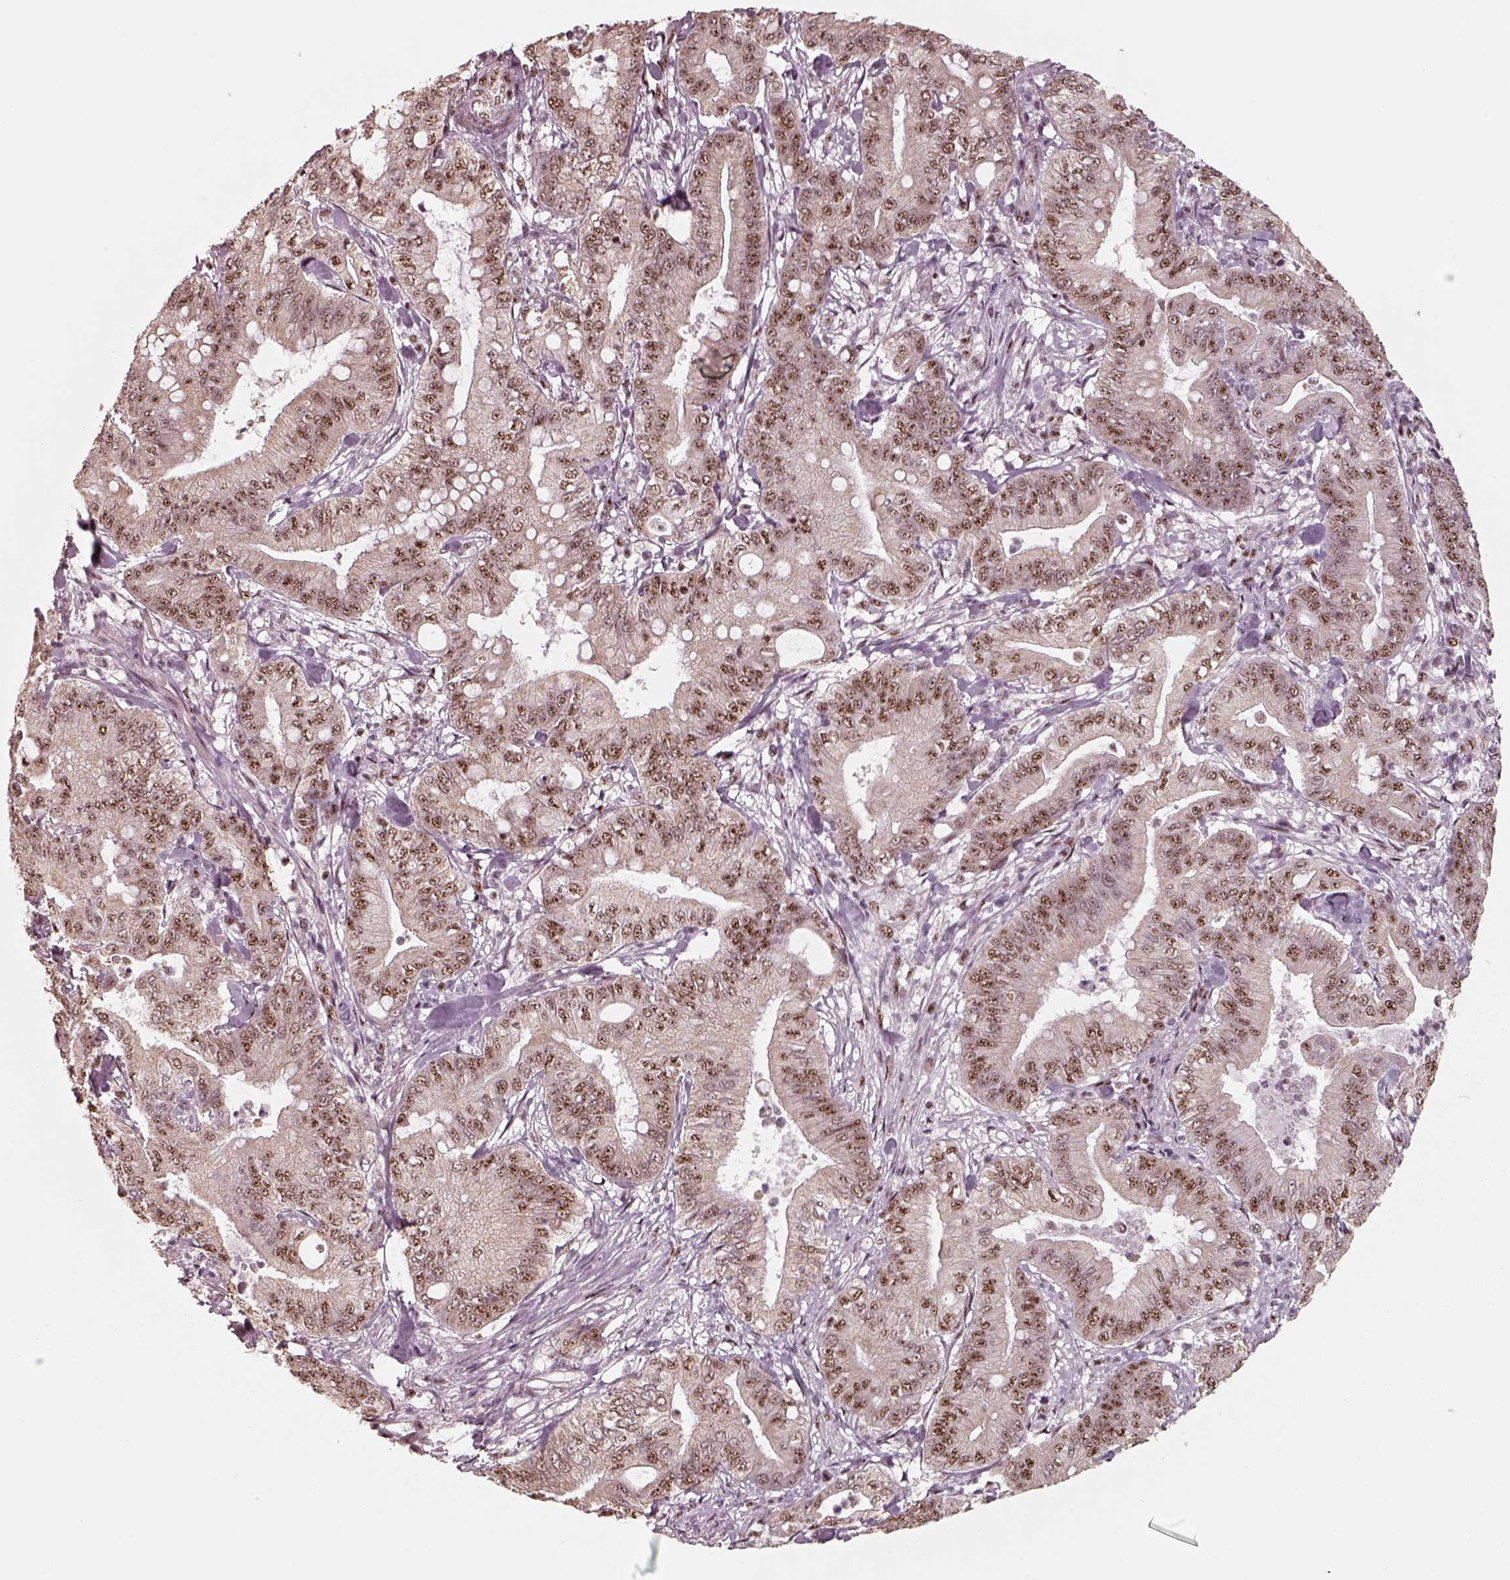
{"staining": {"intensity": "moderate", "quantity": ">75%", "location": "nuclear"}, "tissue": "pancreatic cancer", "cell_type": "Tumor cells", "image_type": "cancer", "snomed": [{"axis": "morphology", "description": "Adenocarcinoma, NOS"}, {"axis": "topography", "description": "Pancreas"}], "caption": "This image reveals immunohistochemistry (IHC) staining of pancreatic adenocarcinoma, with medium moderate nuclear positivity in about >75% of tumor cells.", "gene": "ATXN7L3", "patient": {"sex": "male", "age": 71}}